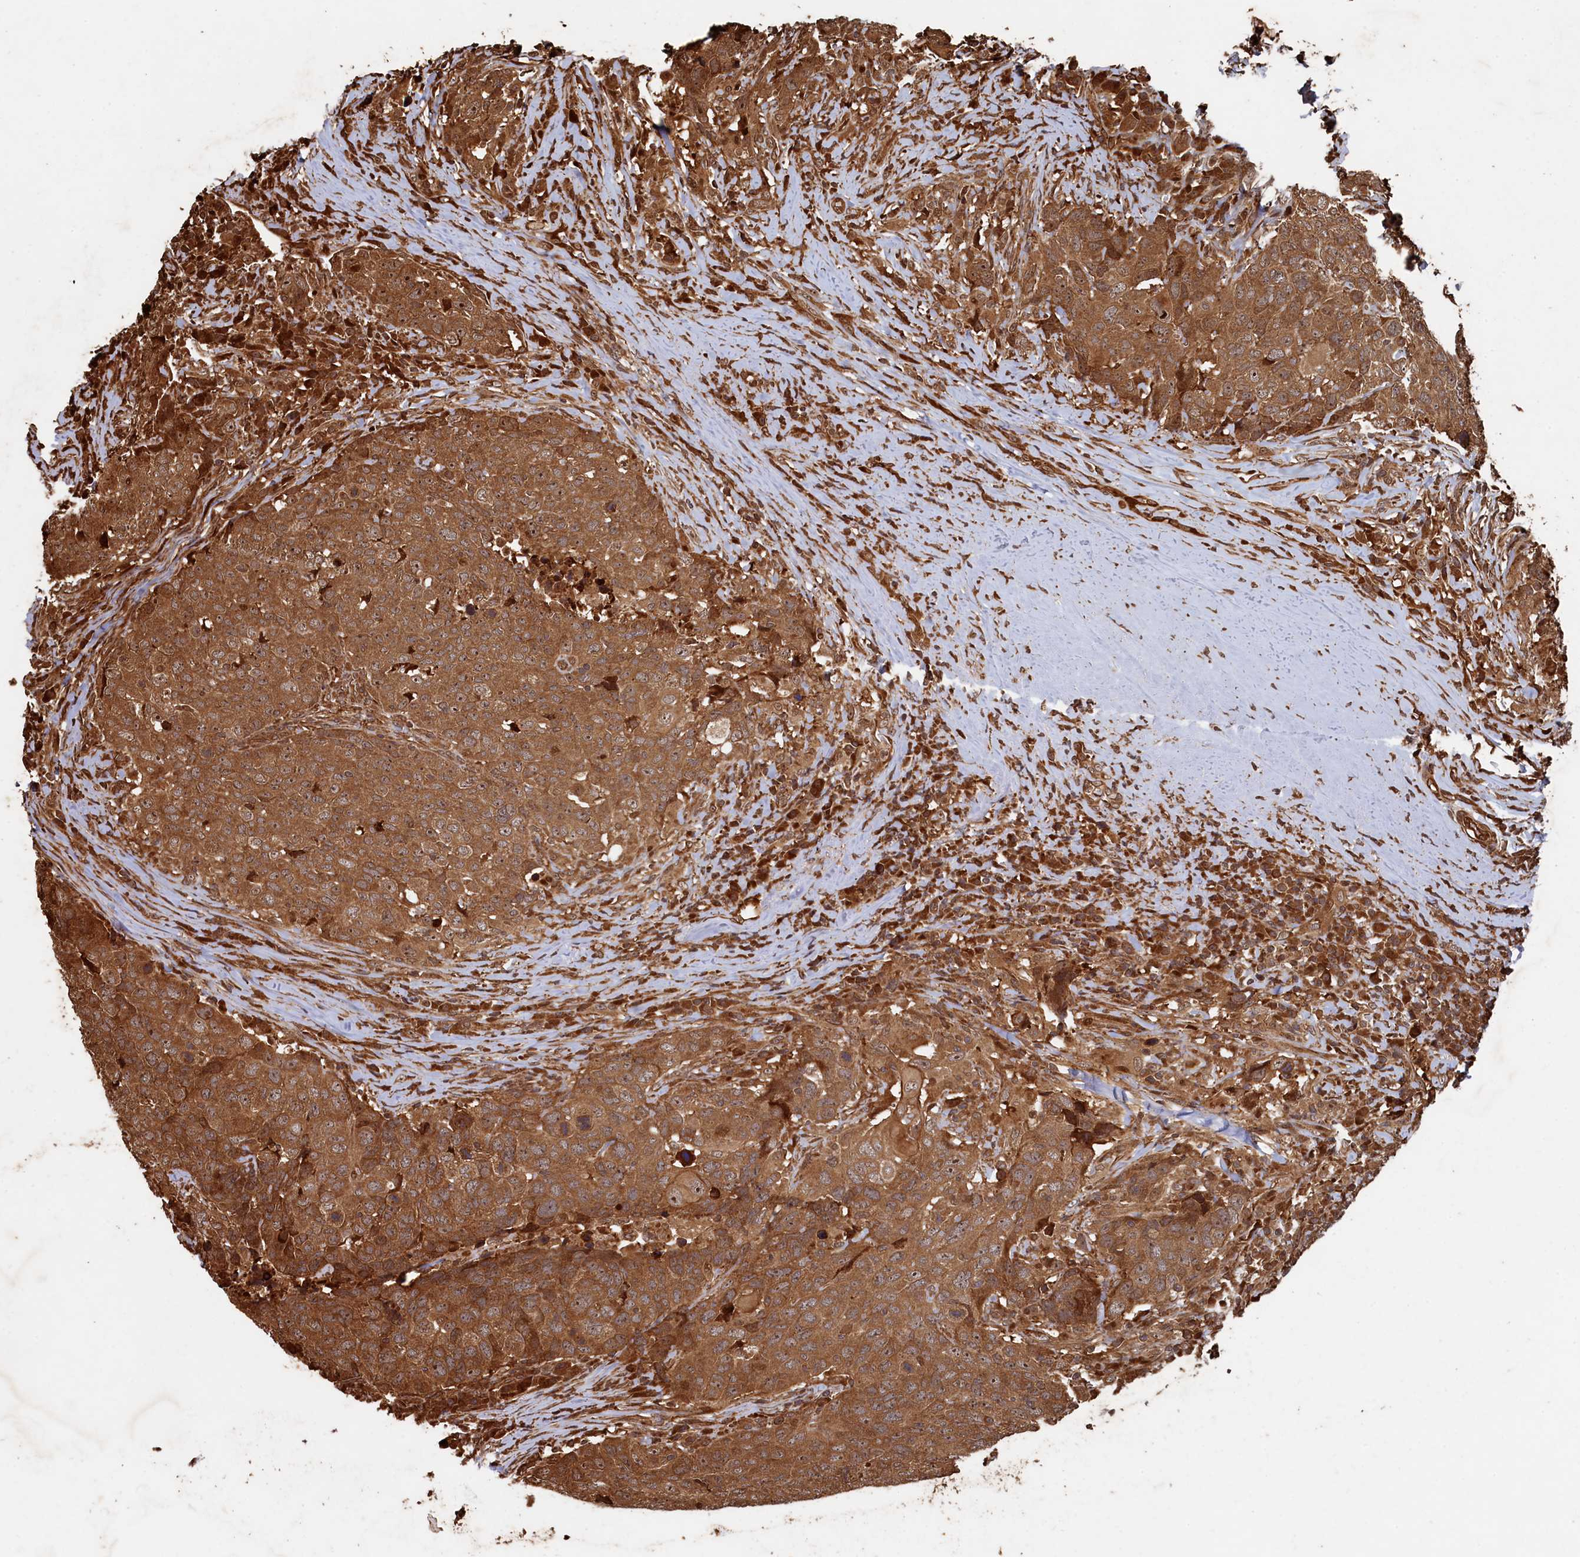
{"staining": {"intensity": "strong", "quantity": ">75%", "location": "cytoplasmic/membranous,nuclear"}, "tissue": "head and neck cancer", "cell_type": "Tumor cells", "image_type": "cancer", "snomed": [{"axis": "morphology", "description": "Squamous cell carcinoma, NOS"}, {"axis": "topography", "description": "Head-Neck"}], "caption": "Immunohistochemical staining of head and neck cancer (squamous cell carcinoma) reveals high levels of strong cytoplasmic/membranous and nuclear protein expression in approximately >75% of tumor cells.", "gene": "PIGN", "patient": {"sex": "male", "age": 66}}